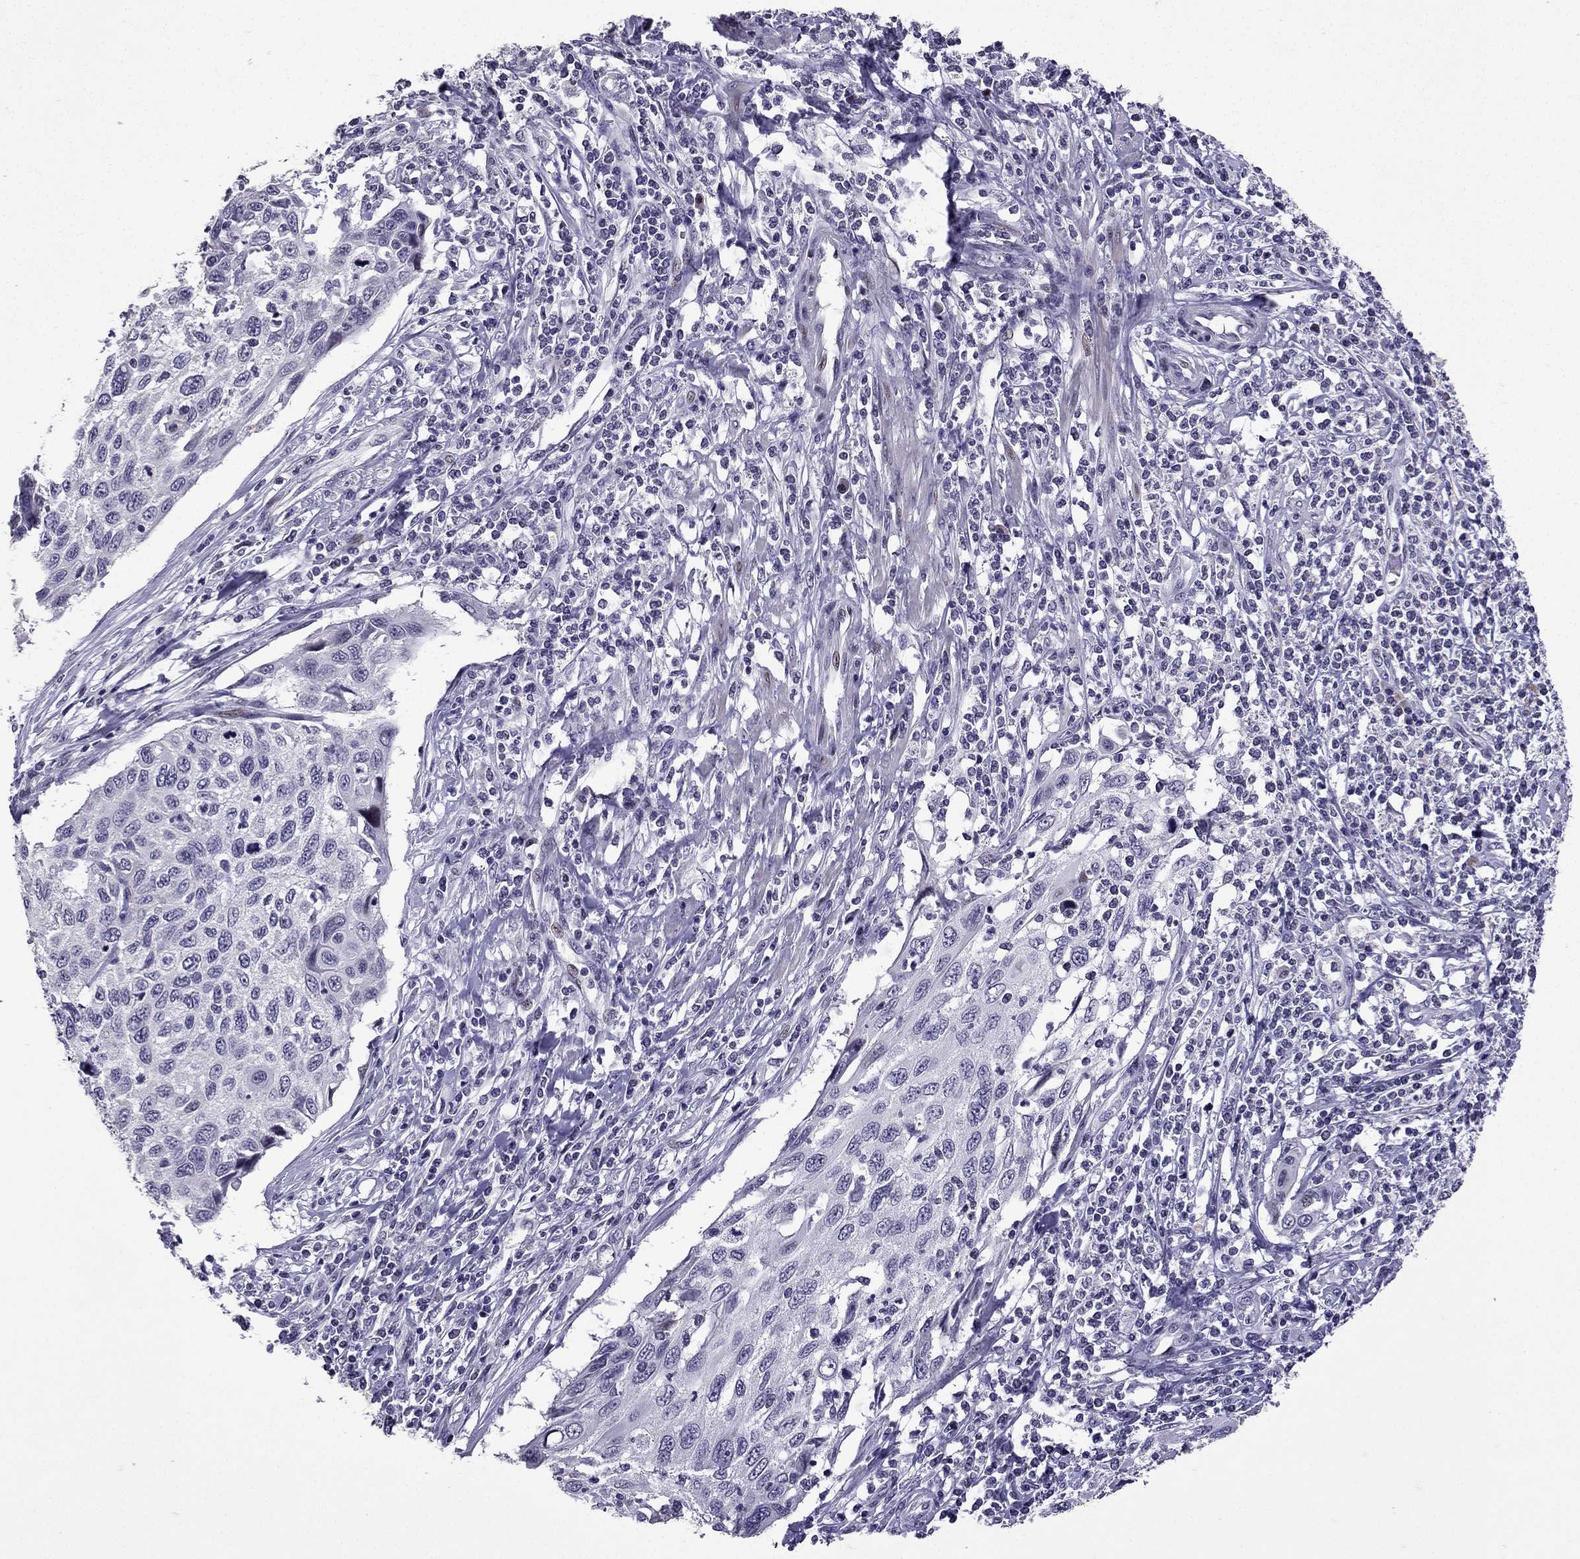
{"staining": {"intensity": "negative", "quantity": "none", "location": "none"}, "tissue": "cervical cancer", "cell_type": "Tumor cells", "image_type": "cancer", "snomed": [{"axis": "morphology", "description": "Squamous cell carcinoma, NOS"}, {"axis": "topography", "description": "Cervix"}], "caption": "Micrograph shows no significant protein positivity in tumor cells of cervical cancer.", "gene": "TTN", "patient": {"sex": "female", "age": 70}}